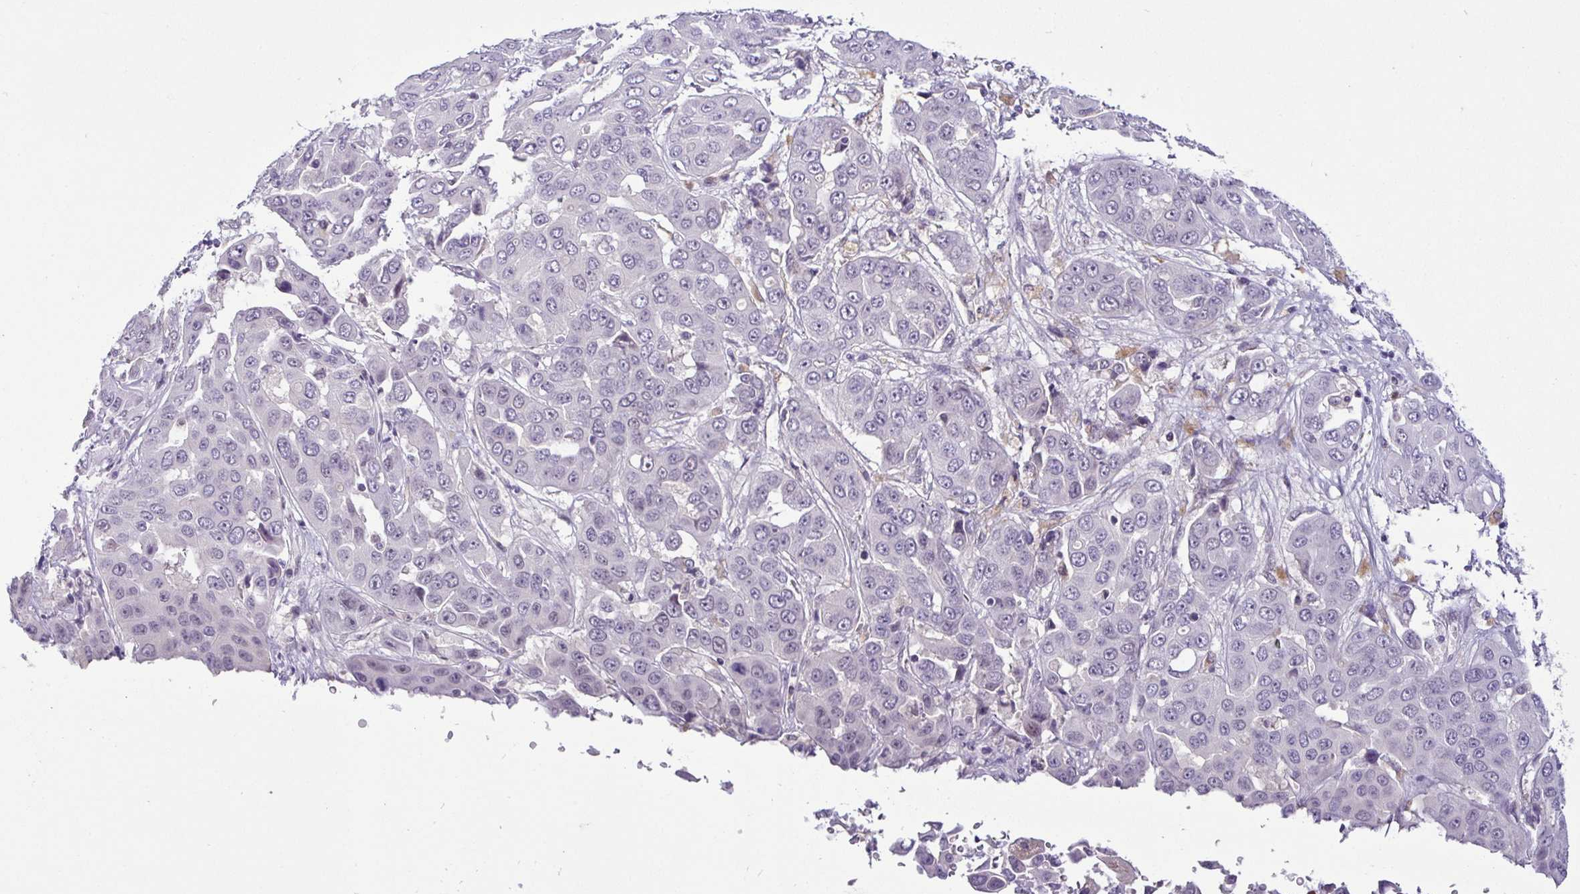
{"staining": {"intensity": "negative", "quantity": "none", "location": "none"}, "tissue": "liver cancer", "cell_type": "Tumor cells", "image_type": "cancer", "snomed": [{"axis": "morphology", "description": "Cholangiocarcinoma"}, {"axis": "topography", "description": "Liver"}], "caption": "Image shows no protein expression in tumor cells of liver cancer (cholangiocarcinoma) tissue.", "gene": "NUP188", "patient": {"sex": "female", "age": 52}}